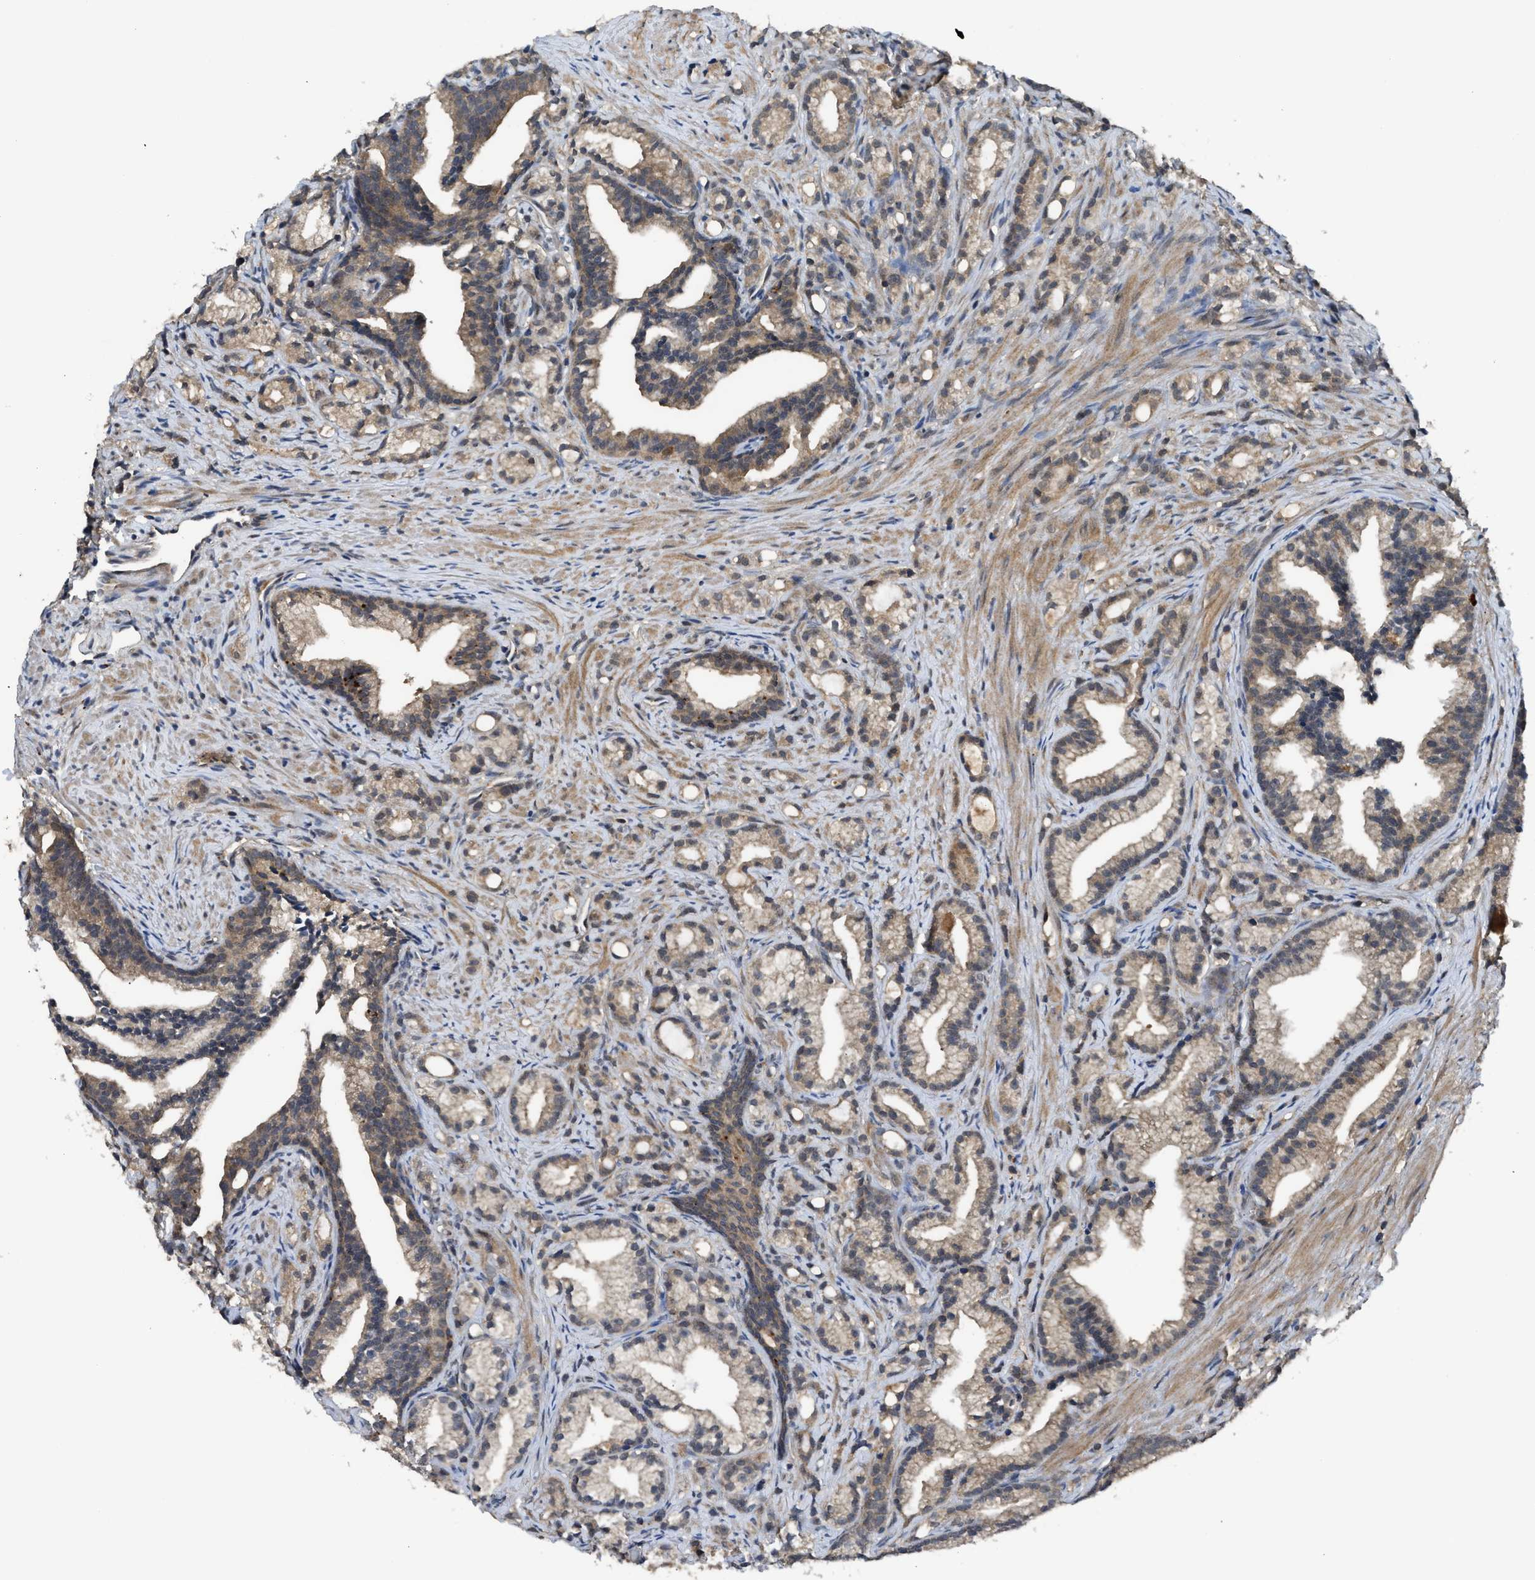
{"staining": {"intensity": "weak", "quantity": ">75%", "location": "cytoplasmic/membranous"}, "tissue": "prostate cancer", "cell_type": "Tumor cells", "image_type": "cancer", "snomed": [{"axis": "morphology", "description": "Adenocarcinoma, Low grade"}, {"axis": "topography", "description": "Prostate"}], "caption": "Weak cytoplasmic/membranous expression for a protein is seen in about >75% of tumor cells of prostate adenocarcinoma (low-grade) using IHC.", "gene": "PDE7A", "patient": {"sex": "male", "age": 89}}